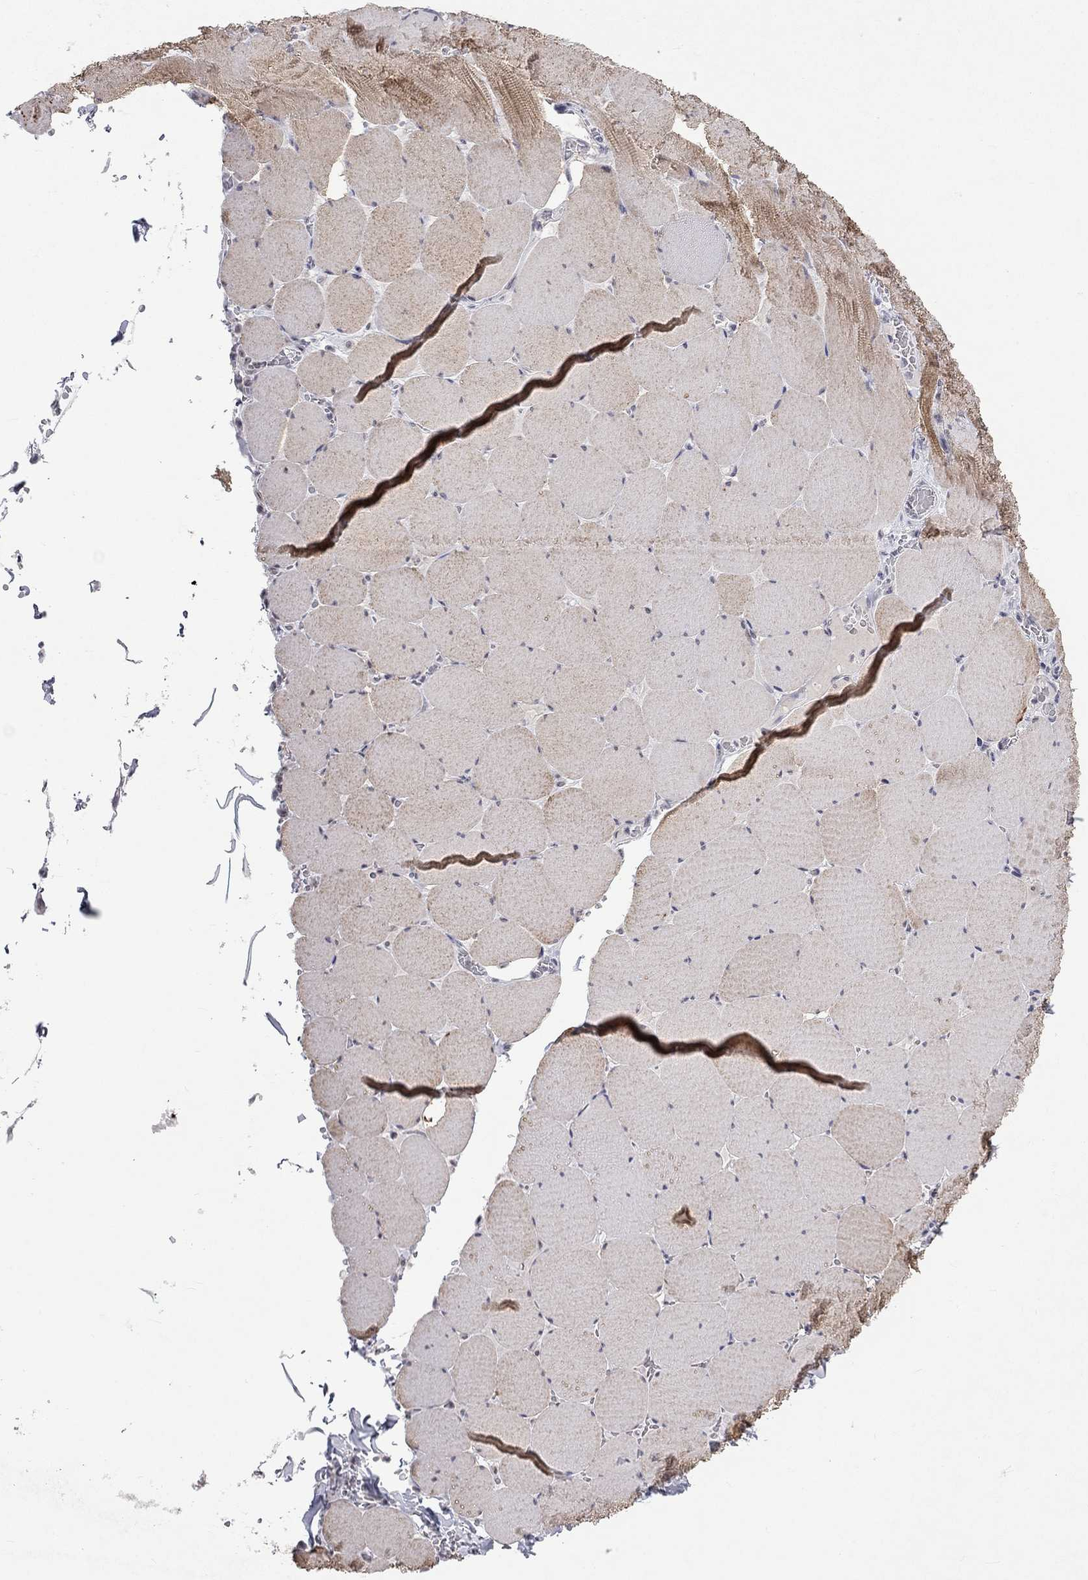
{"staining": {"intensity": "moderate", "quantity": "25%-75%", "location": "cytoplasmic/membranous"}, "tissue": "skeletal muscle", "cell_type": "Myocytes", "image_type": "normal", "snomed": [{"axis": "morphology", "description": "Normal tissue, NOS"}, {"axis": "morphology", "description": "Malignant melanoma, Metastatic site"}, {"axis": "topography", "description": "Skeletal muscle"}], "caption": "Myocytes reveal moderate cytoplasmic/membranous positivity in about 25%-75% of cells in normal skeletal muscle.", "gene": "TMEM143", "patient": {"sex": "male", "age": 50}}